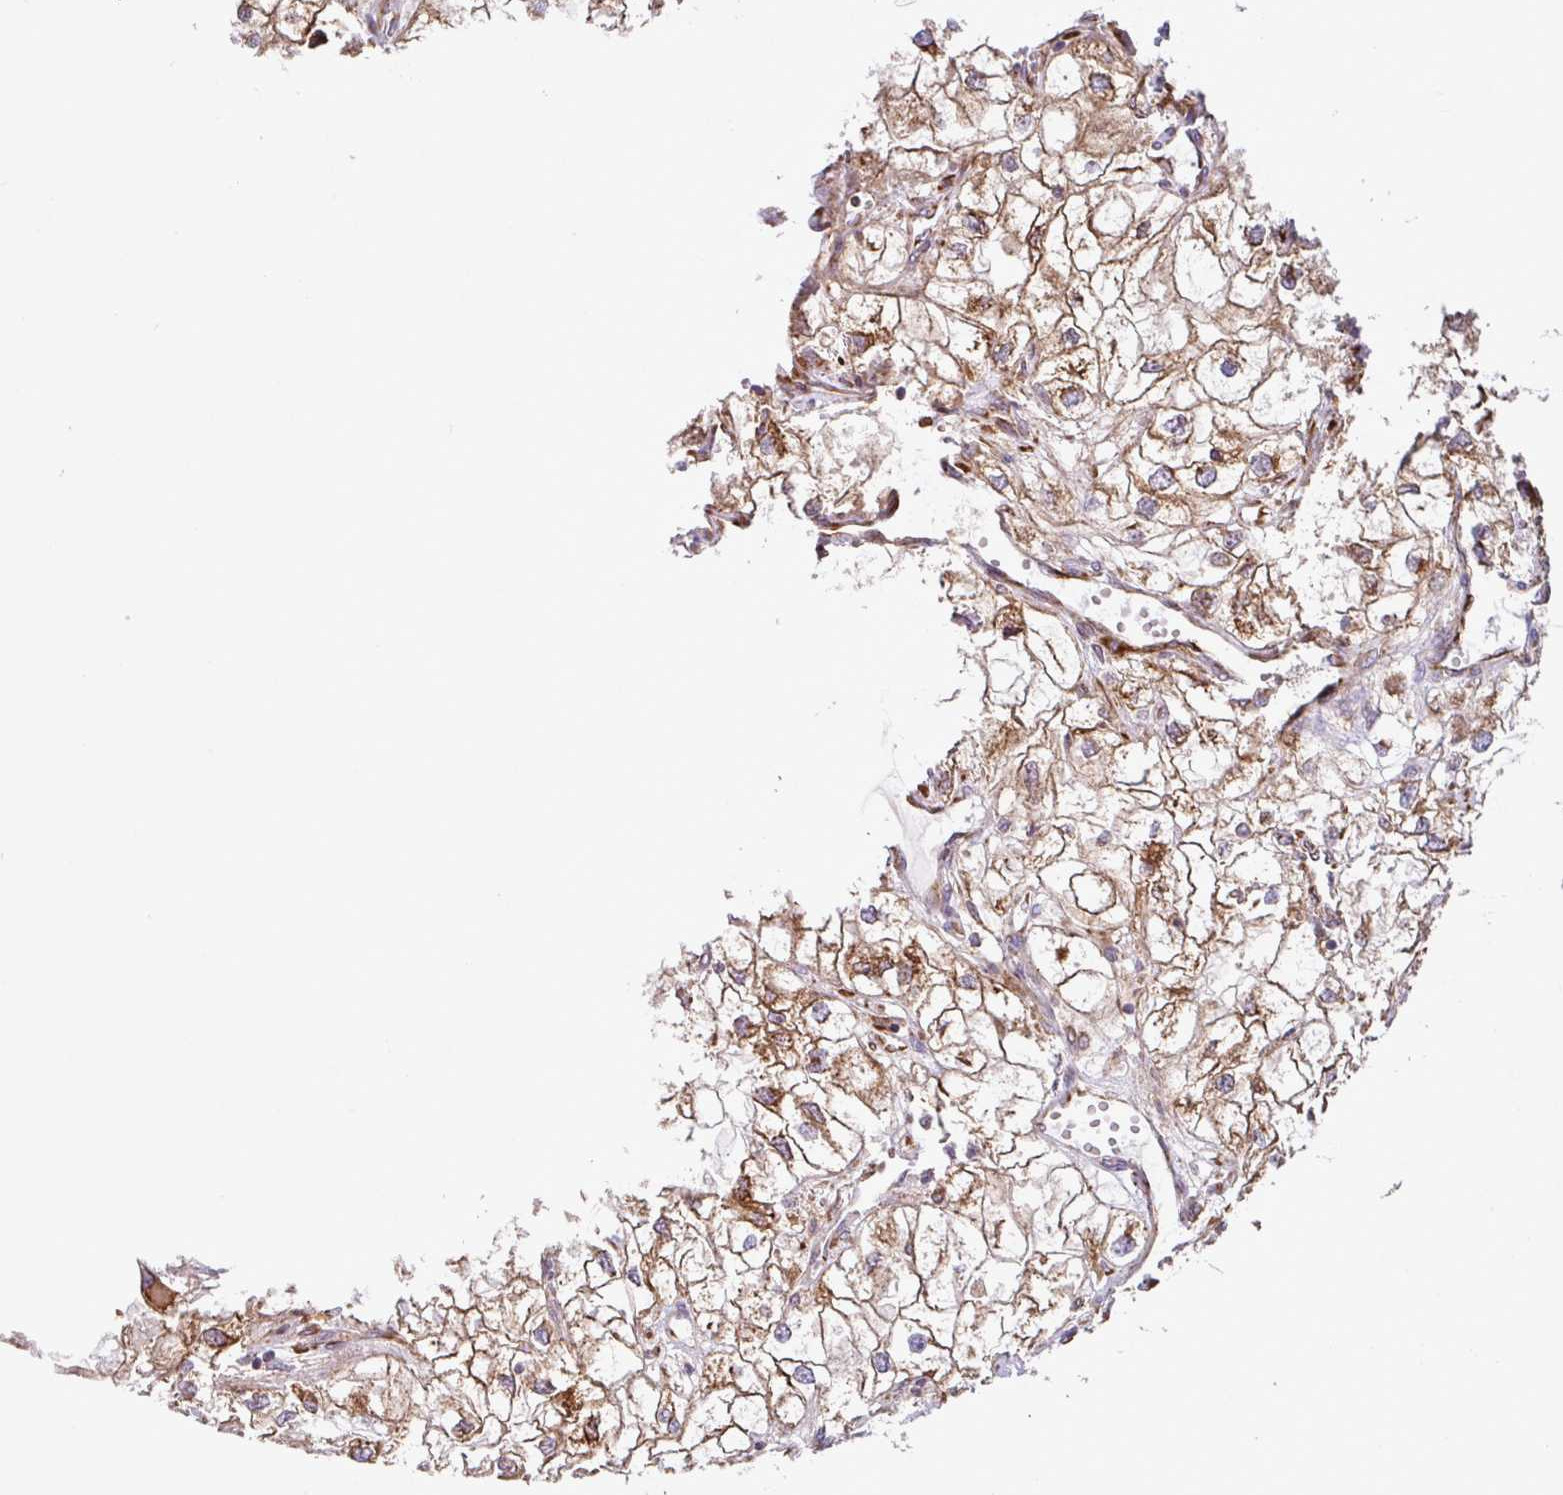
{"staining": {"intensity": "moderate", "quantity": ">75%", "location": "cytoplasmic/membranous"}, "tissue": "renal cancer", "cell_type": "Tumor cells", "image_type": "cancer", "snomed": [{"axis": "morphology", "description": "Adenocarcinoma, NOS"}, {"axis": "topography", "description": "Kidney"}], "caption": "There is medium levels of moderate cytoplasmic/membranous positivity in tumor cells of renal adenocarcinoma, as demonstrated by immunohistochemical staining (brown color).", "gene": "SLC39A7", "patient": {"sex": "male", "age": 59}}